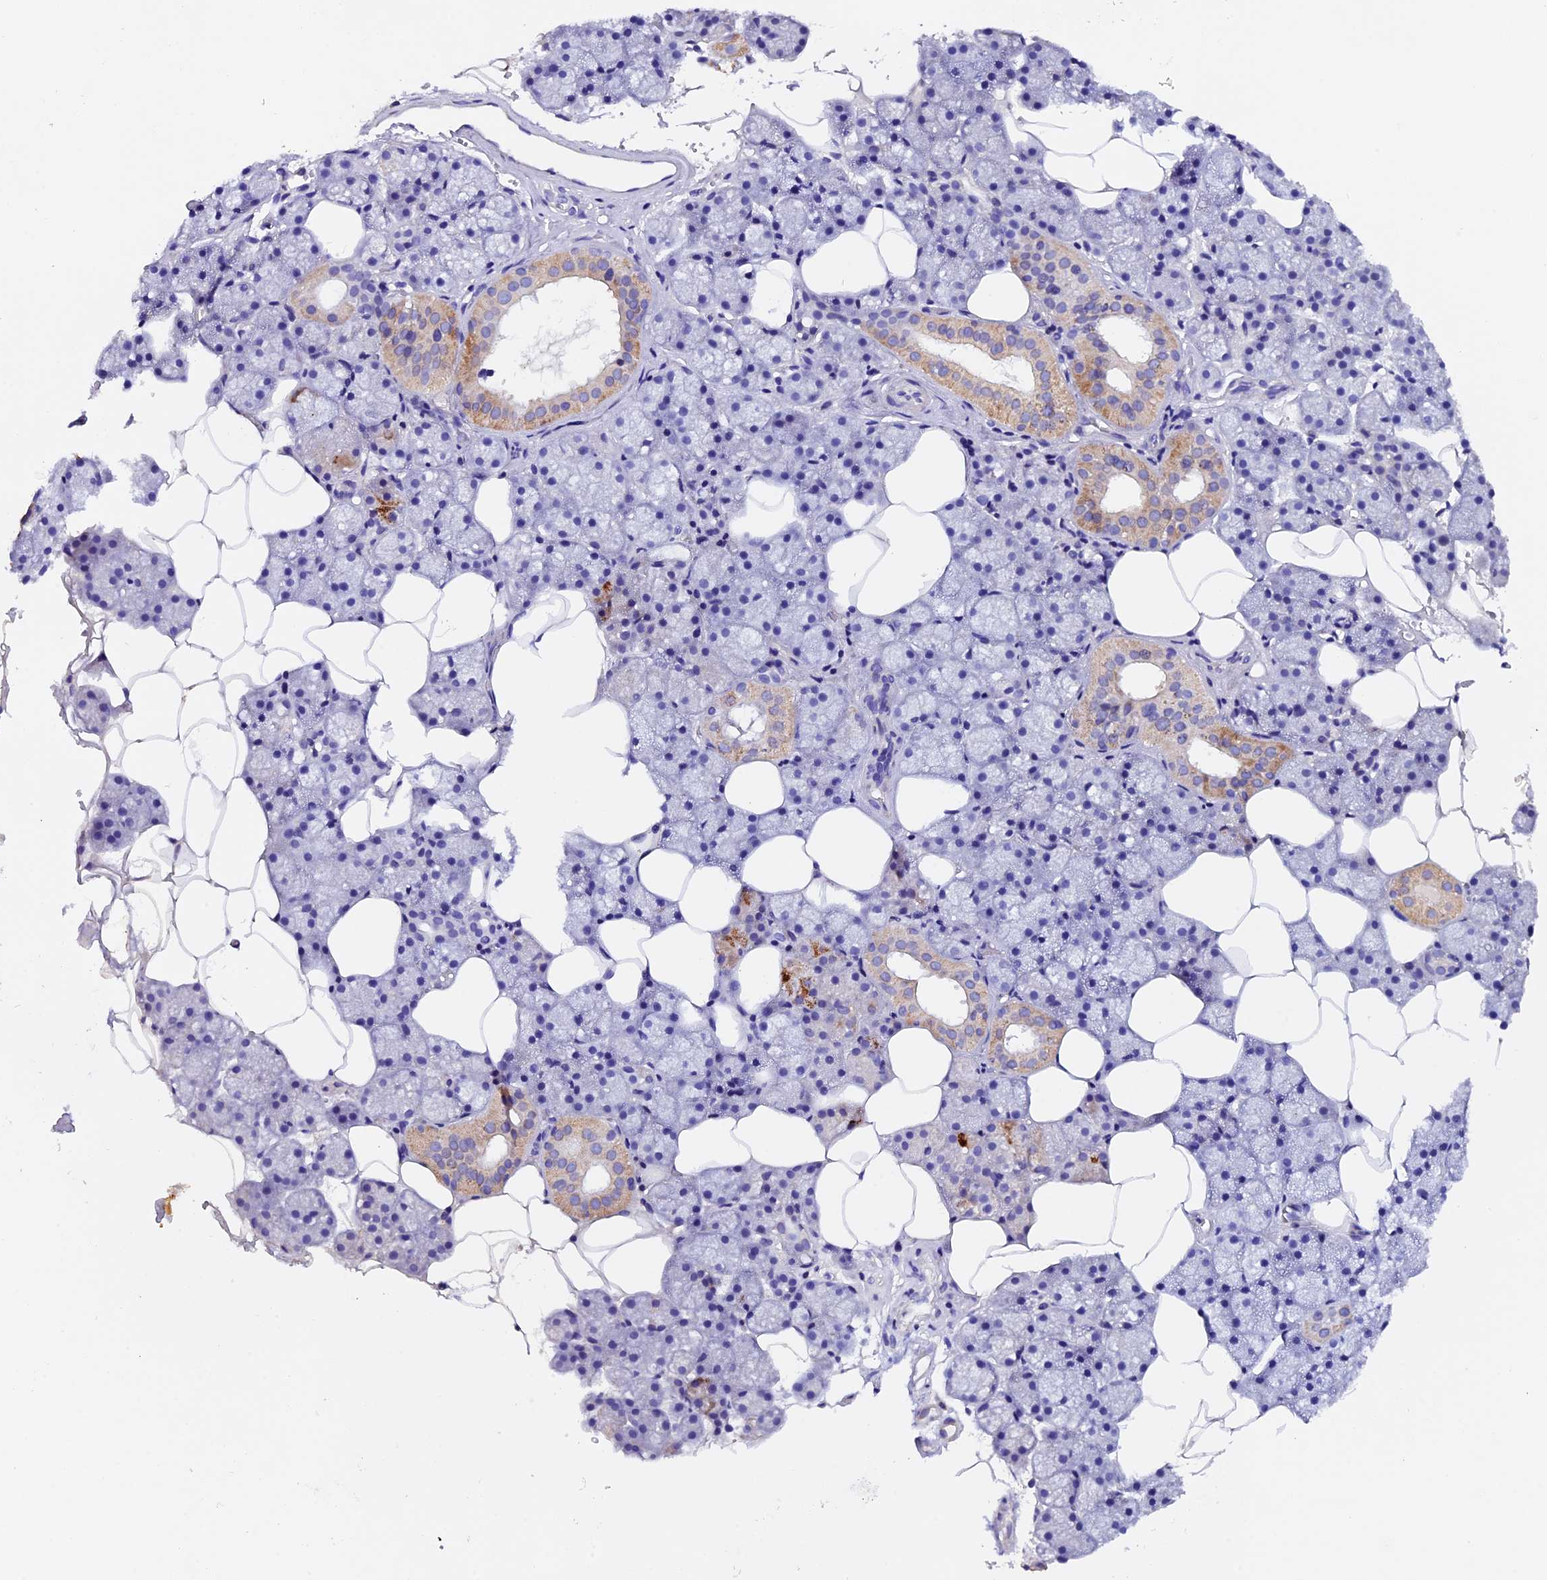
{"staining": {"intensity": "strong", "quantity": "<25%", "location": "cytoplasmic/membranous"}, "tissue": "salivary gland", "cell_type": "Glandular cells", "image_type": "normal", "snomed": [{"axis": "morphology", "description": "Normal tissue, NOS"}, {"axis": "topography", "description": "Salivary gland"}], "caption": "IHC histopathology image of benign salivary gland stained for a protein (brown), which exhibits medium levels of strong cytoplasmic/membranous staining in approximately <25% of glandular cells.", "gene": "FBXW9", "patient": {"sex": "male", "age": 62}}